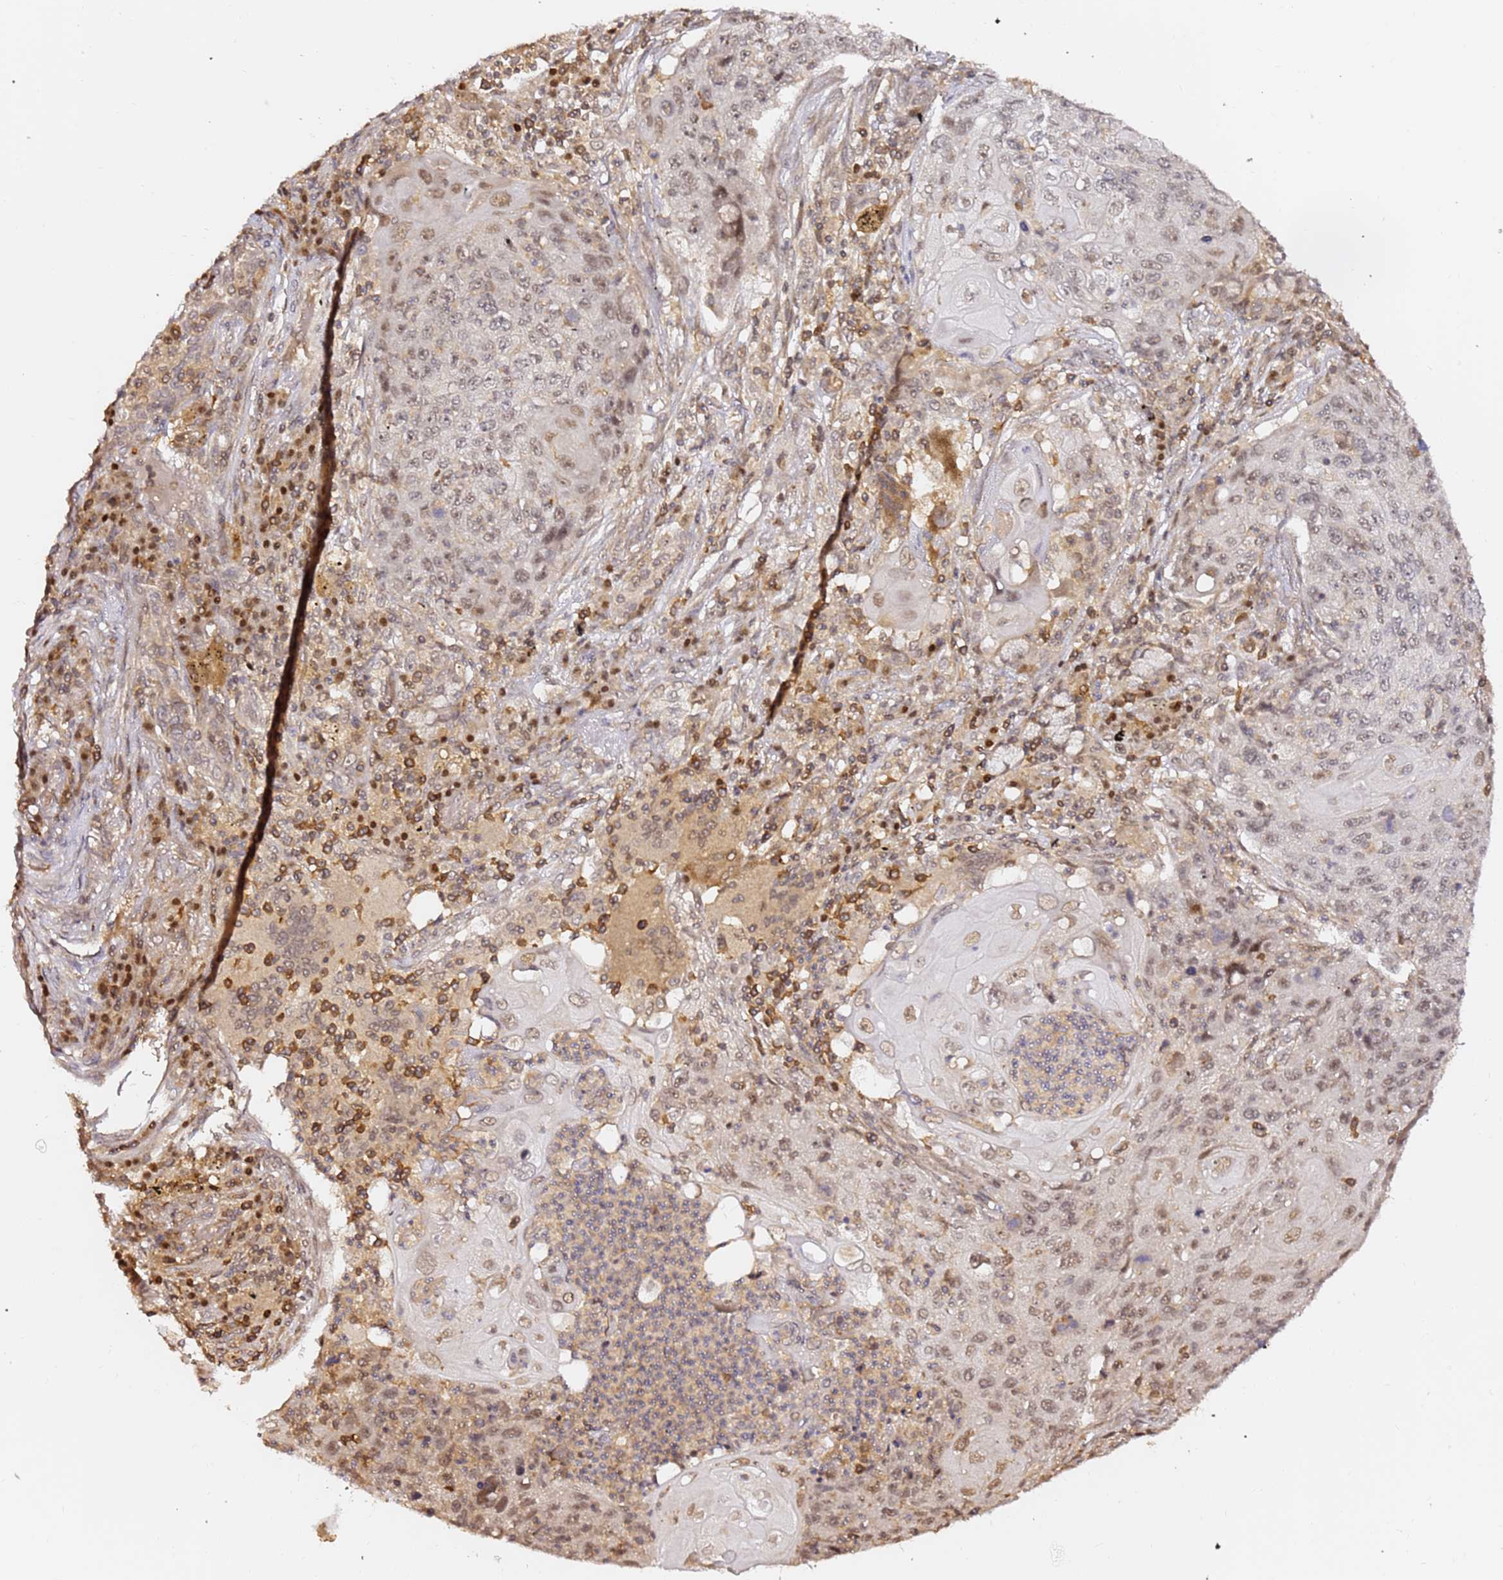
{"staining": {"intensity": "weak", "quantity": "25%-75%", "location": "nuclear"}, "tissue": "lung cancer", "cell_type": "Tumor cells", "image_type": "cancer", "snomed": [{"axis": "morphology", "description": "Squamous cell carcinoma, NOS"}, {"axis": "topography", "description": "Lung"}], "caption": "Lung cancer stained with DAB (3,3'-diaminobenzidine) immunohistochemistry demonstrates low levels of weak nuclear staining in about 25%-75% of tumor cells.", "gene": "OR5V1", "patient": {"sex": "female", "age": 63}}